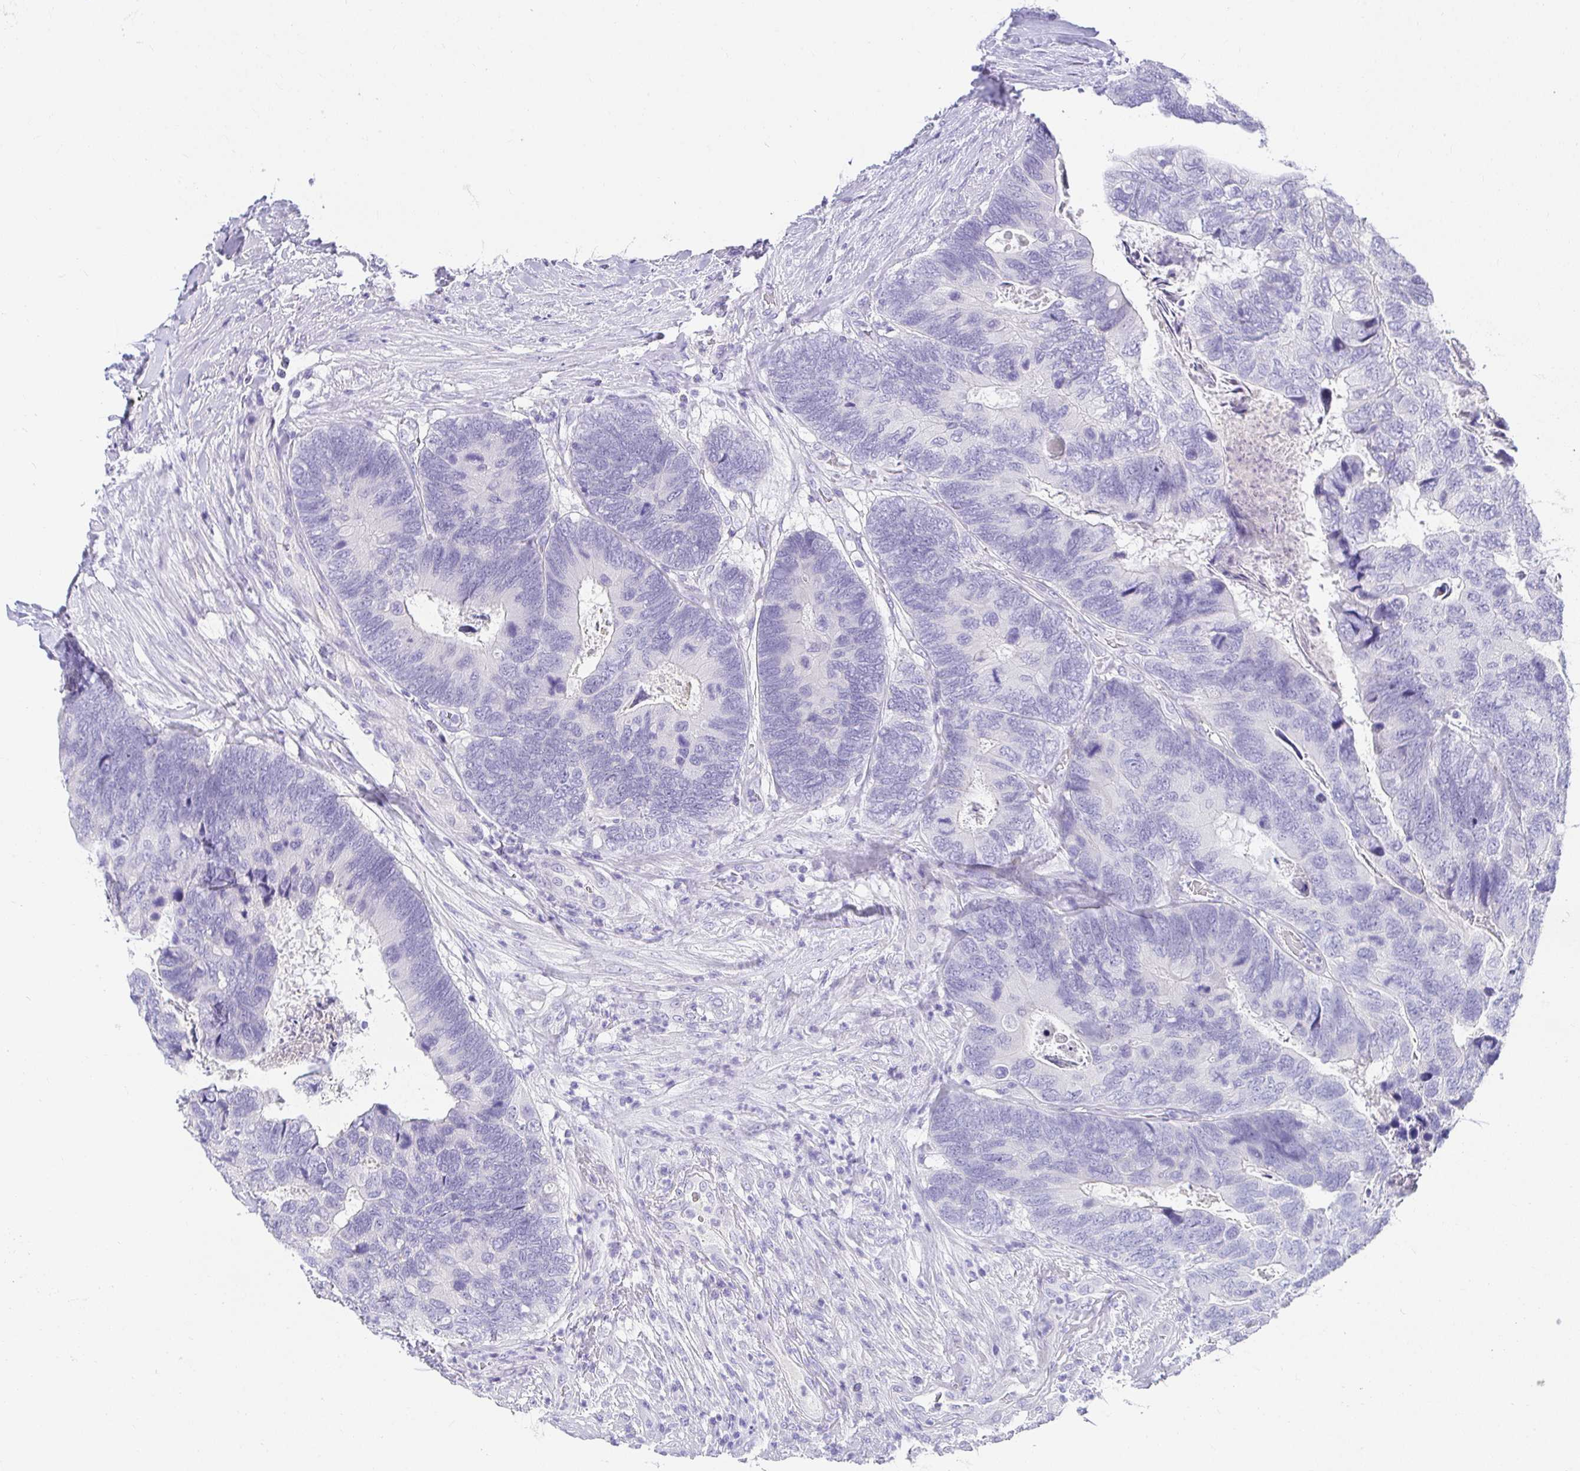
{"staining": {"intensity": "negative", "quantity": "none", "location": "none"}, "tissue": "breast cancer", "cell_type": "Tumor cells", "image_type": "cancer", "snomed": [{"axis": "morphology", "description": "Lobular carcinoma"}, {"axis": "topography", "description": "Breast"}], "caption": "An image of breast cancer stained for a protein displays no brown staining in tumor cells.", "gene": "CHAT", "patient": {"sex": "female", "age": 59}}